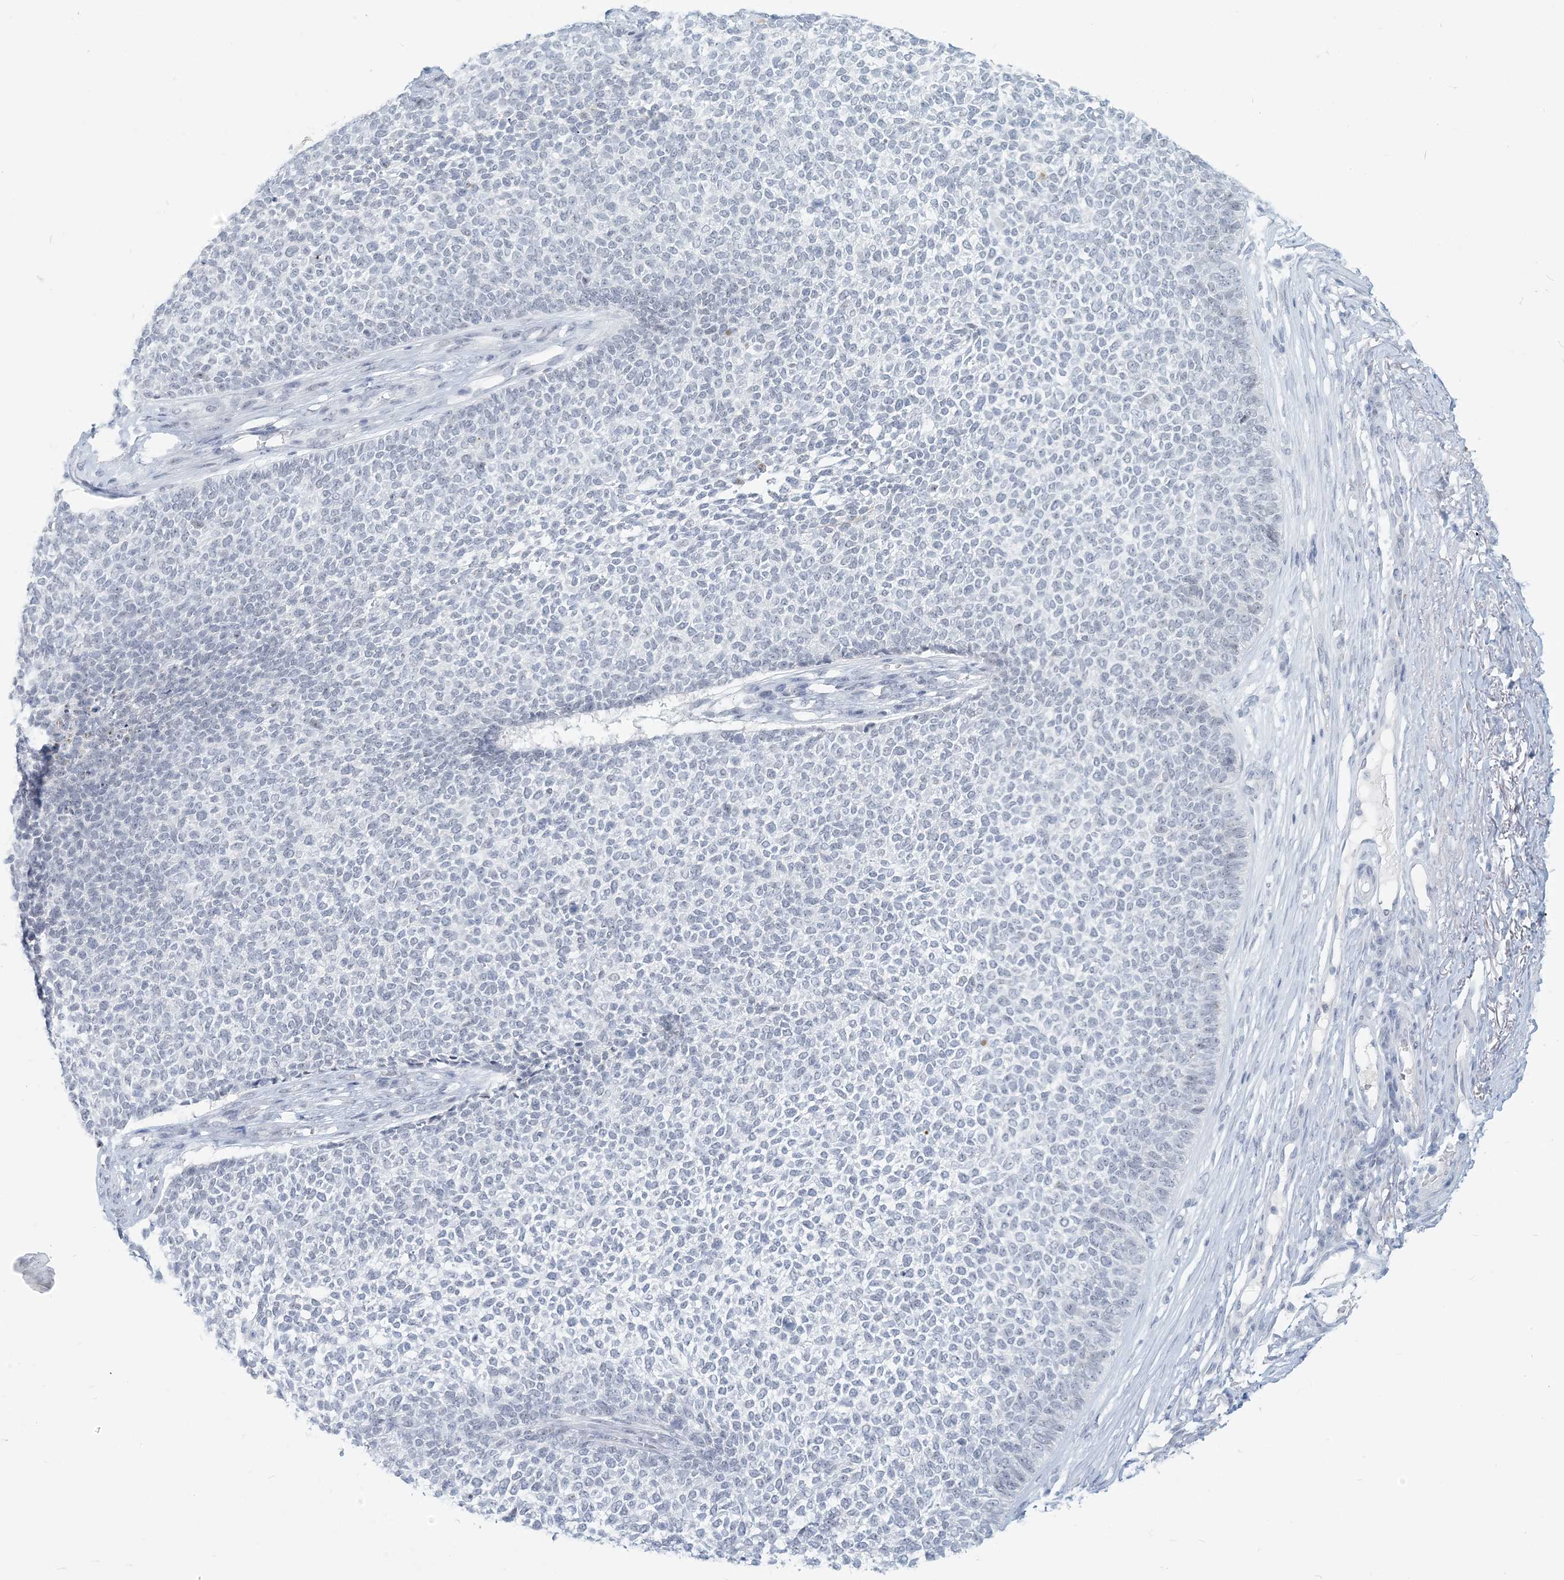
{"staining": {"intensity": "negative", "quantity": "none", "location": "none"}, "tissue": "skin cancer", "cell_type": "Tumor cells", "image_type": "cancer", "snomed": [{"axis": "morphology", "description": "Basal cell carcinoma"}, {"axis": "topography", "description": "Skin"}], "caption": "Immunohistochemical staining of human skin basal cell carcinoma shows no significant staining in tumor cells.", "gene": "SCML1", "patient": {"sex": "female", "age": 84}}